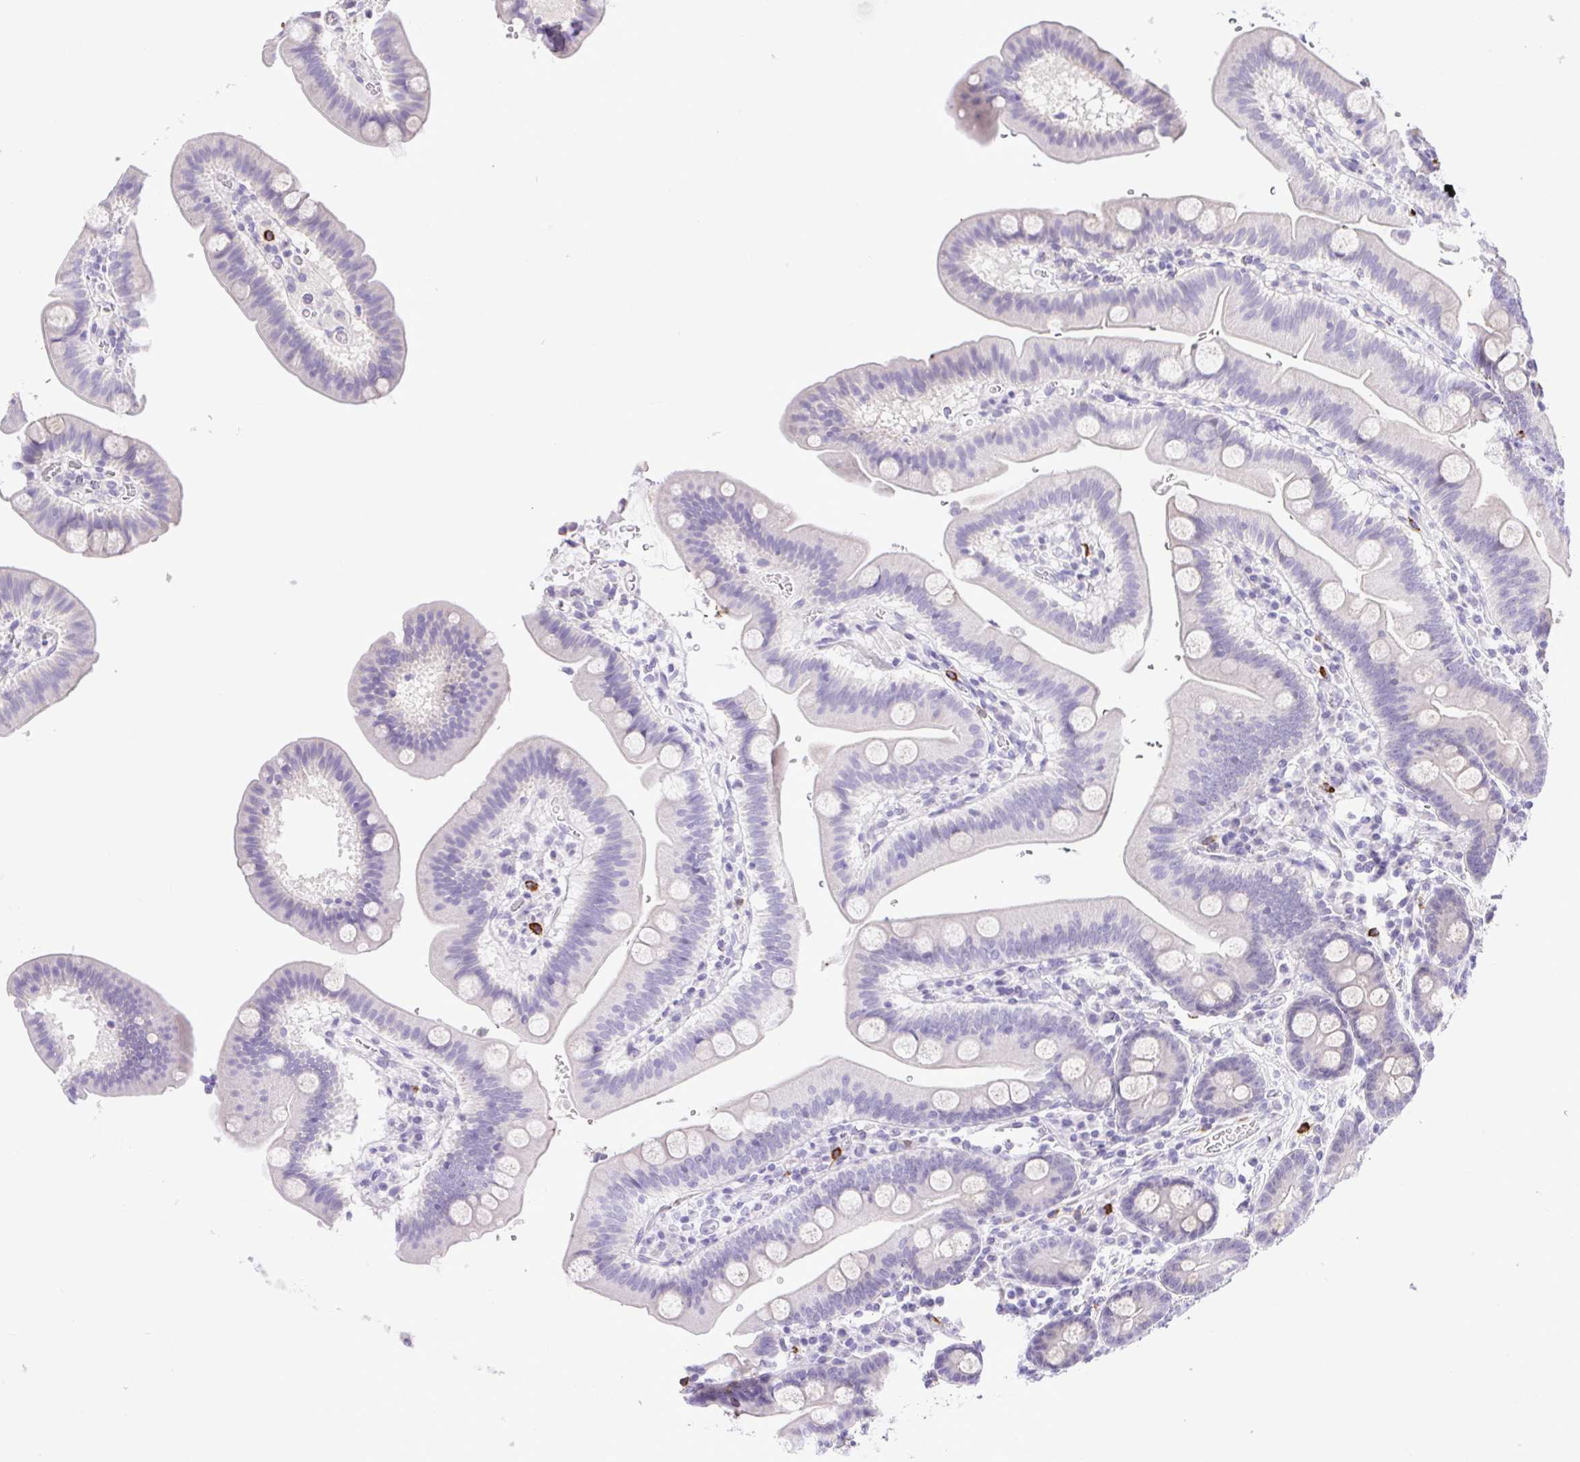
{"staining": {"intensity": "negative", "quantity": "none", "location": "none"}, "tissue": "duodenum", "cell_type": "Glandular cells", "image_type": "normal", "snomed": [{"axis": "morphology", "description": "Normal tissue, NOS"}, {"axis": "topography", "description": "Pancreas"}, {"axis": "topography", "description": "Duodenum"}], "caption": "Human duodenum stained for a protein using immunohistochemistry exhibits no positivity in glandular cells.", "gene": "FAM177B", "patient": {"sex": "male", "age": 59}}